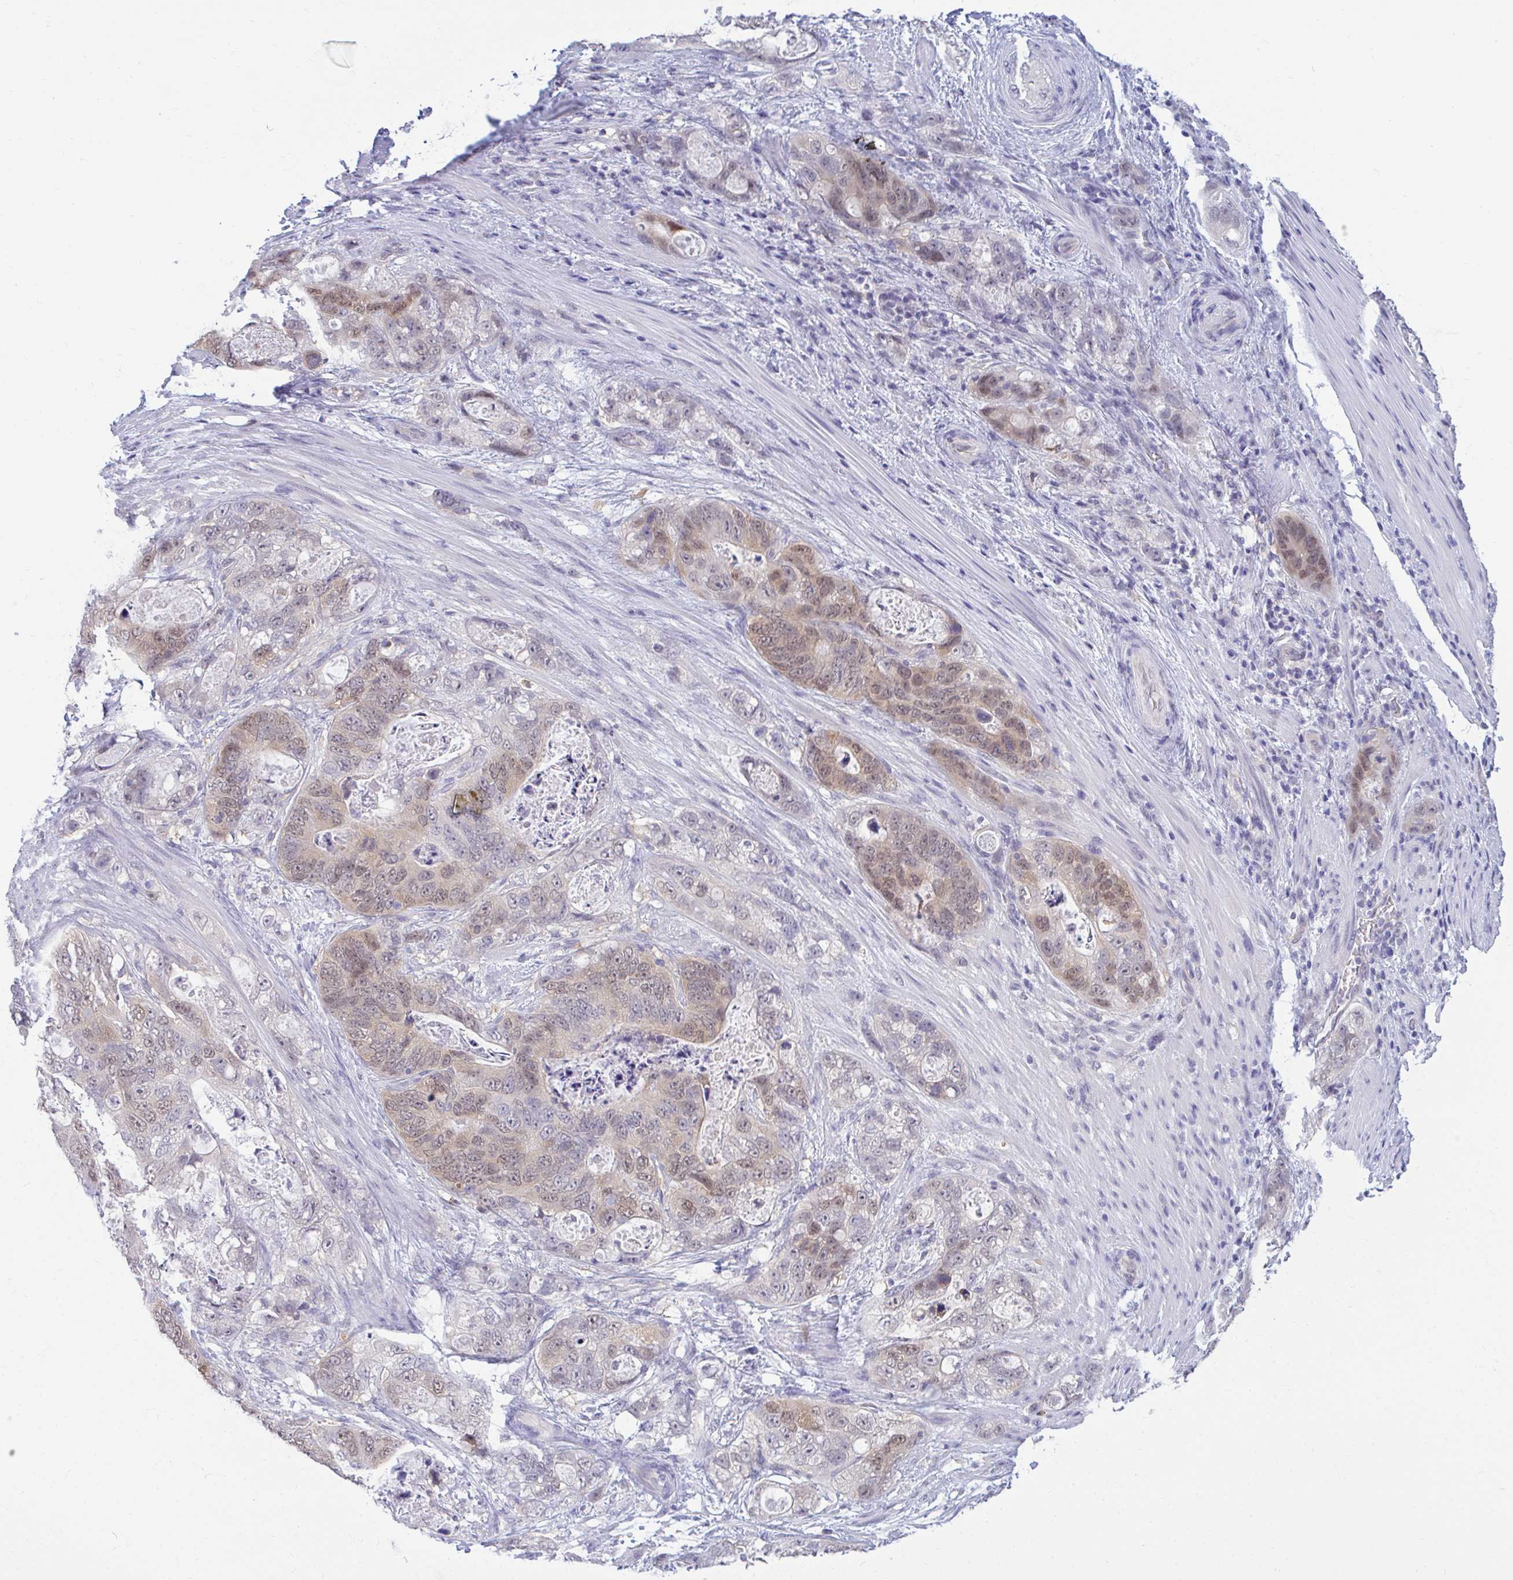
{"staining": {"intensity": "weak", "quantity": "25%-75%", "location": "nuclear"}, "tissue": "stomach cancer", "cell_type": "Tumor cells", "image_type": "cancer", "snomed": [{"axis": "morphology", "description": "Normal tissue, NOS"}, {"axis": "morphology", "description": "Adenocarcinoma, NOS"}, {"axis": "topography", "description": "Stomach"}], "caption": "Tumor cells show weak nuclear staining in about 25%-75% of cells in stomach cancer (adenocarcinoma). Ihc stains the protein in brown and the nuclei are stained blue.", "gene": "CSE1L", "patient": {"sex": "female", "age": 89}}